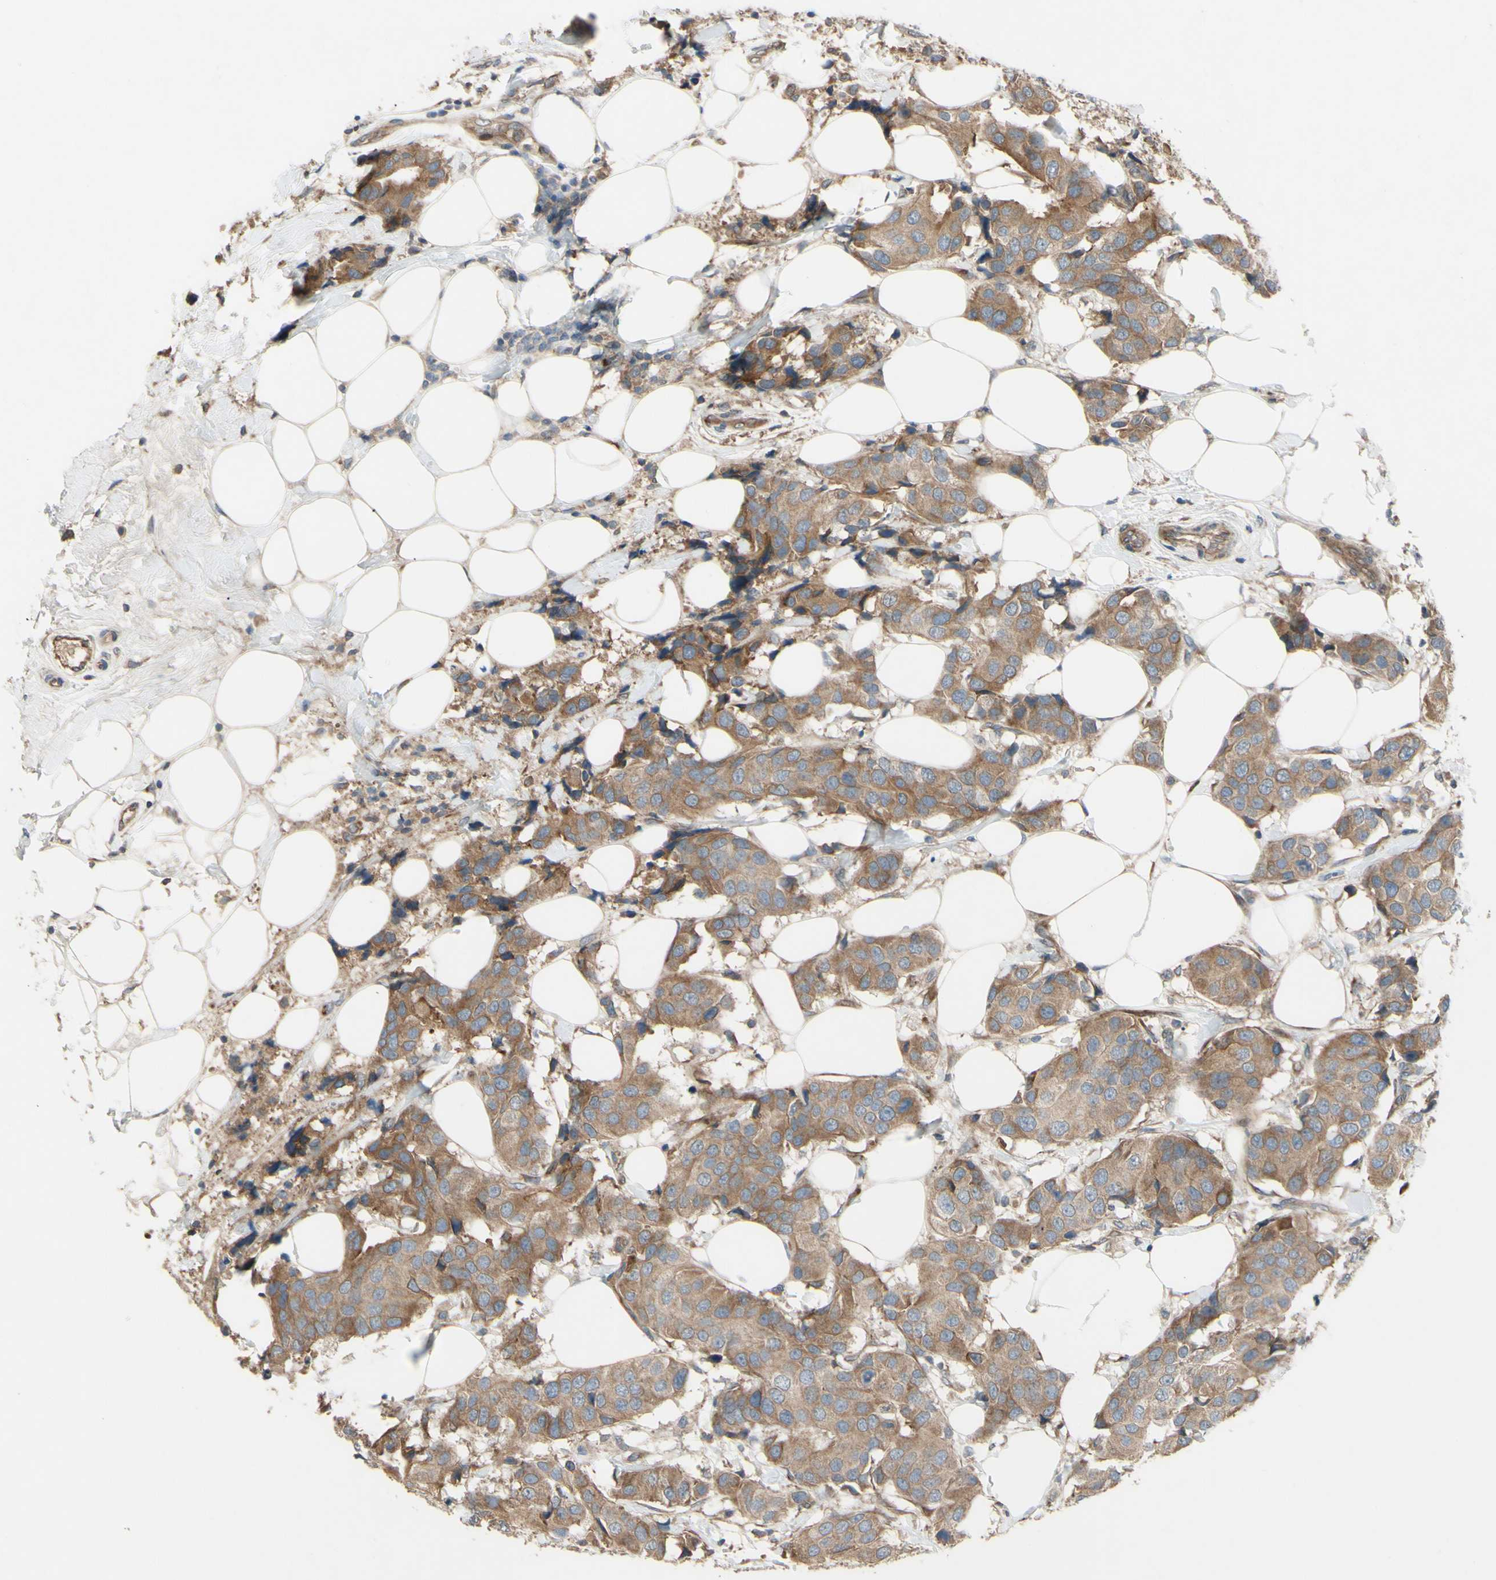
{"staining": {"intensity": "moderate", "quantity": ">75%", "location": "cytoplasmic/membranous"}, "tissue": "breast cancer", "cell_type": "Tumor cells", "image_type": "cancer", "snomed": [{"axis": "morphology", "description": "Normal tissue, NOS"}, {"axis": "morphology", "description": "Duct carcinoma"}, {"axis": "topography", "description": "Breast"}], "caption": "There is medium levels of moderate cytoplasmic/membranous positivity in tumor cells of infiltrating ductal carcinoma (breast), as demonstrated by immunohistochemical staining (brown color).", "gene": "SPTLC1", "patient": {"sex": "female", "age": 39}}